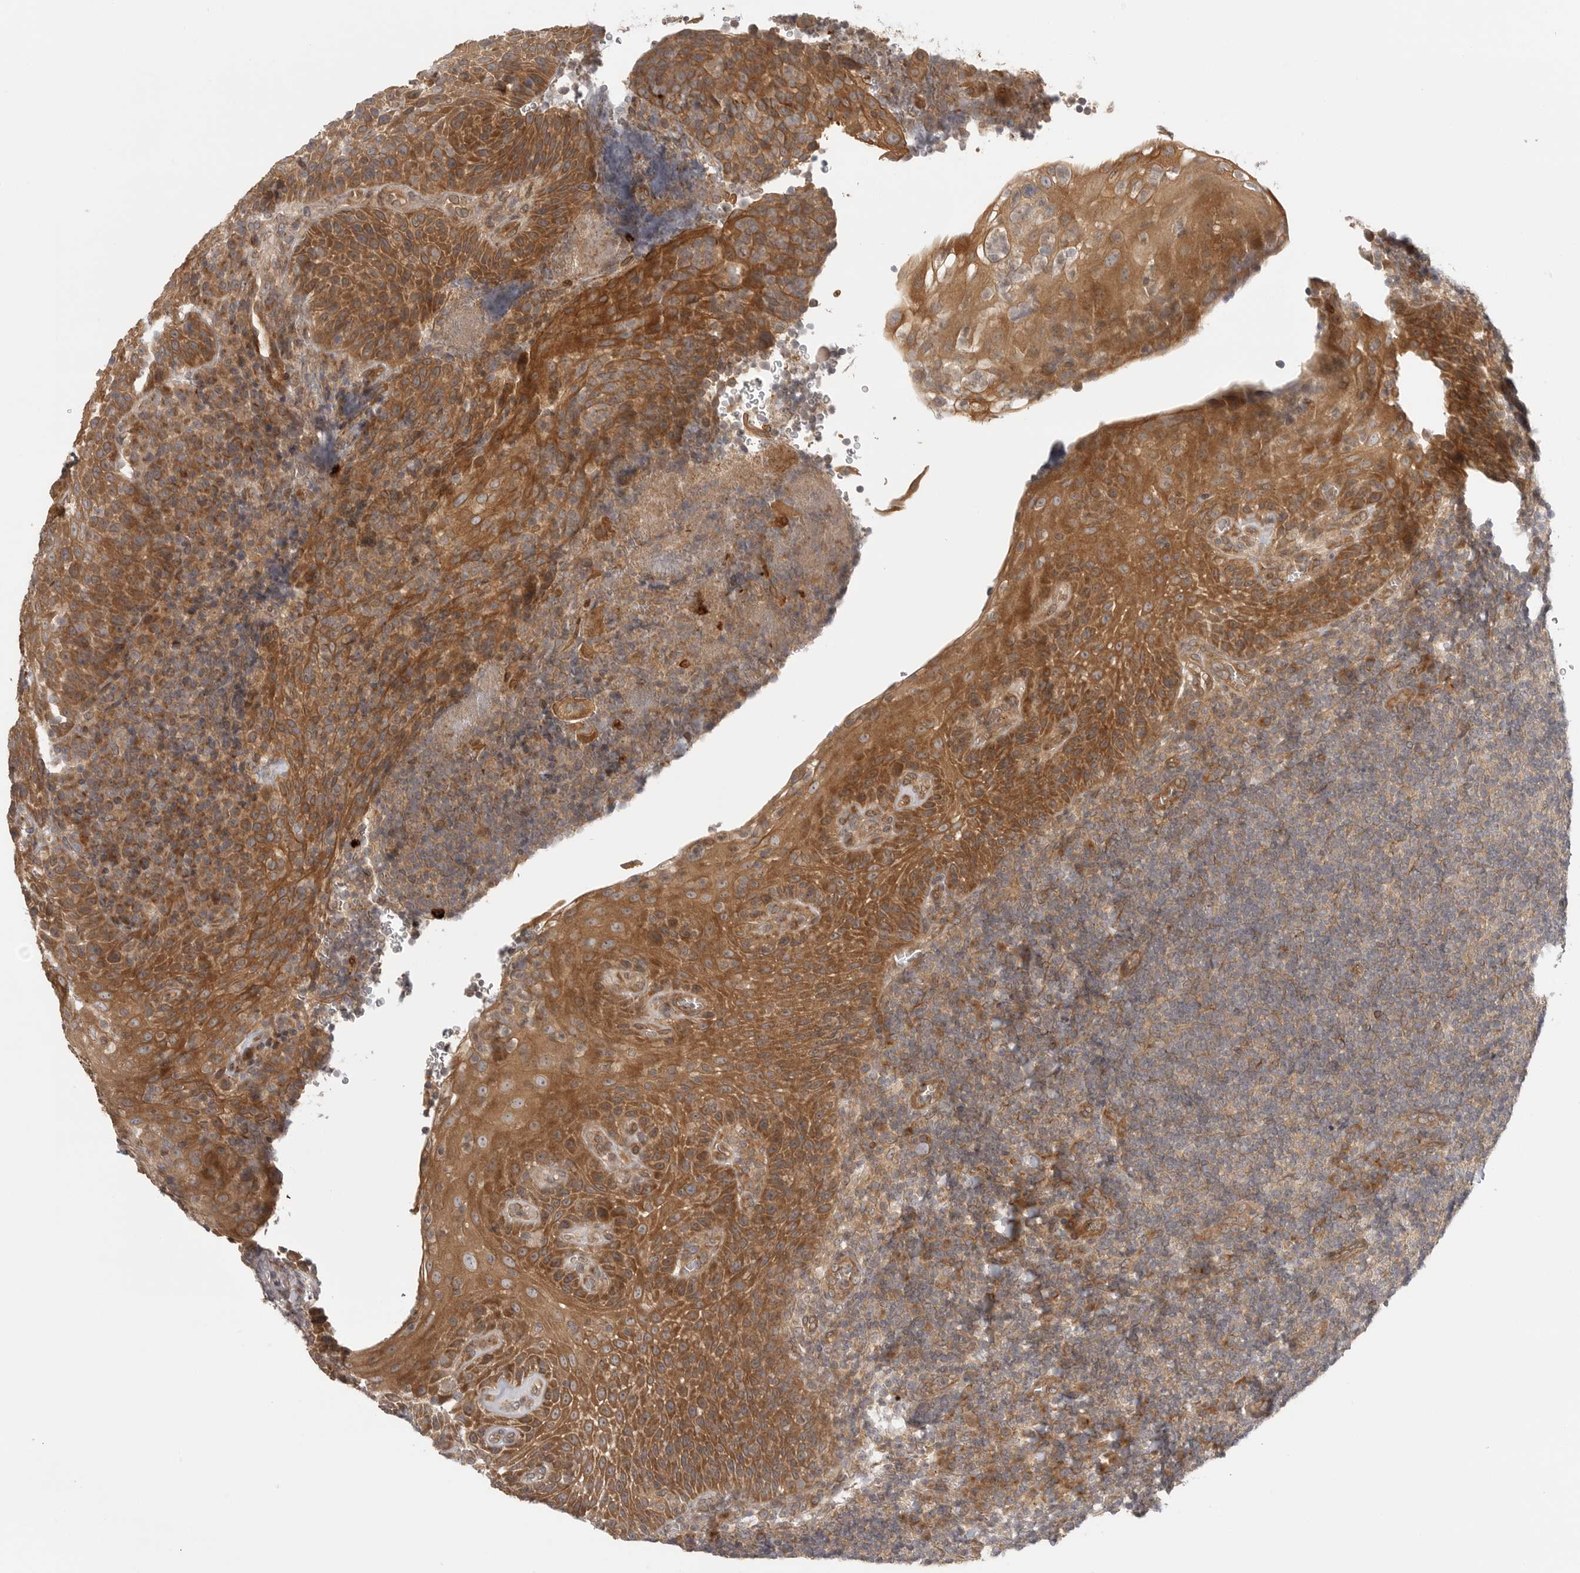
{"staining": {"intensity": "weak", "quantity": "25%-75%", "location": "cytoplasmic/membranous"}, "tissue": "tonsil", "cell_type": "Germinal center cells", "image_type": "normal", "snomed": [{"axis": "morphology", "description": "Normal tissue, NOS"}, {"axis": "topography", "description": "Tonsil"}], "caption": "IHC image of benign tonsil: human tonsil stained using immunohistochemistry (IHC) demonstrates low levels of weak protein expression localized specifically in the cytoplasmic/membranous of germinal center cells, appearing as a cytoplasmic/membranous brown color.", "gene": "CCPG1", "patient": {"sex": "male", "age": 37}}